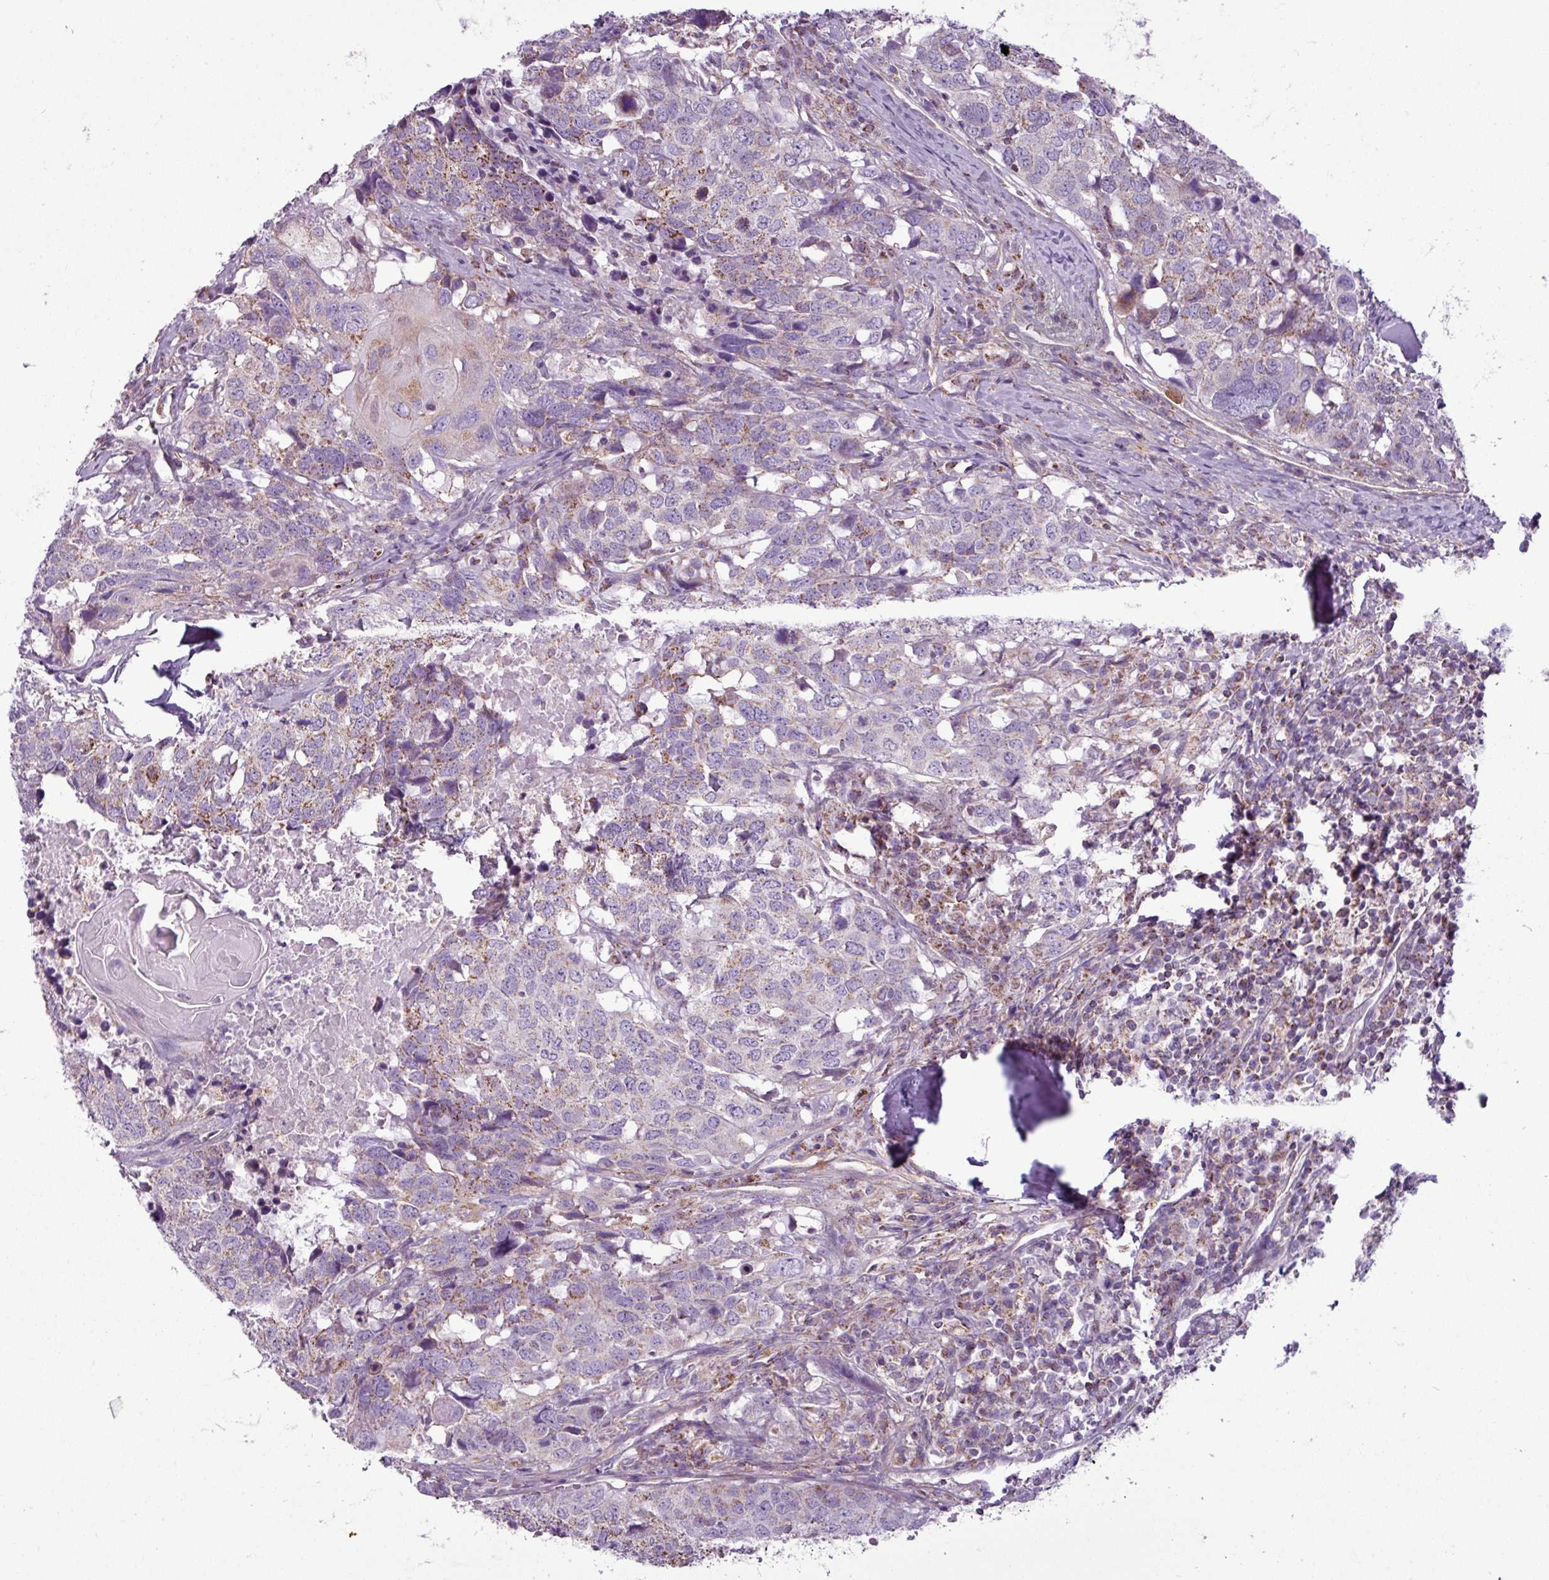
{"staining": {"intensity": "weak", "quantity": "25%-75%", "location": "cytoplasmic/membranous"}, "tissue": "head and neck cancer", "cell_type": "Tumor cells", "image_type": "cancer", "snomed": [{"axis": "morphology", "description": "Normal tissue, NOS"}, {"axis": "morphology", "description": "Squamous cell carcinoma, NOS"}, {"axis": "topography", "description": "Skeletal muscle"}, {"axis": "topography", "description": "Vascular tissue"}, {"axis": "topography", "description": "Peripheral nerve tissue"}, {"axis": "topography", "description": "Head-Neck"}], "caption": "Immunohistochemical staining of head and neck cancer shows low levels of weak cytoplasmic/membranous protein expression in approximately 25%-75% of tumor cells.", "gene": "BTN2A2", "patient": {"sex": "male", "age": 66}}